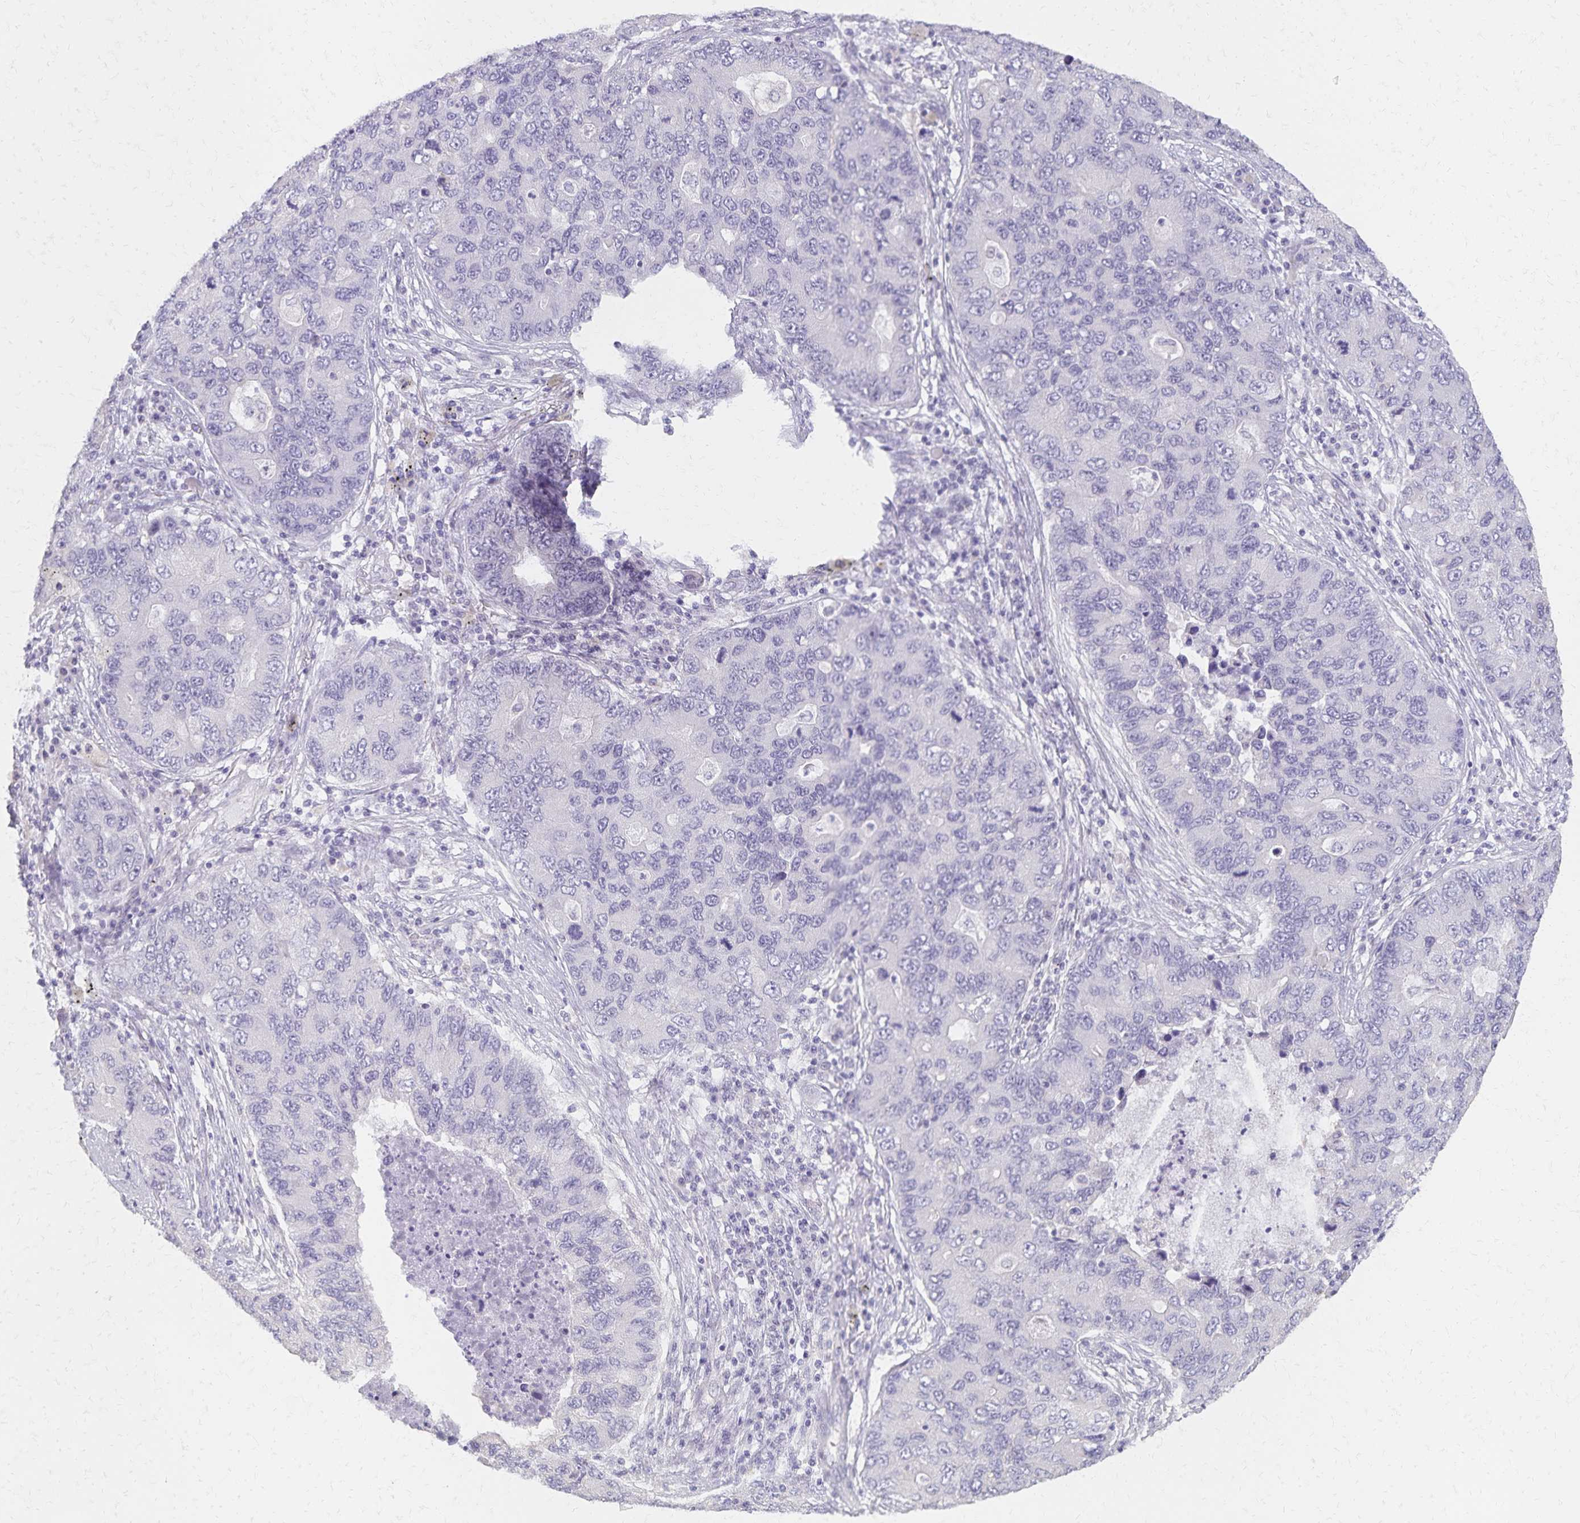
{"staining": {"intensity": "negative", "quantity": "none", "location": "none"}, "tissue": "lung cancer", "cell_type": "Tumor cells", "image_type": "cancer", "snomed": [{"axis": "morphology", "description": "Adenocarcinoma, NOS"}, {"axis": "morphology", "description": "Adenocarcinoma, metastatic, NOS"}, {"axis": "topography", "description": "Lymph node"}, {"axis": "topography", "description": "Lung"}], "caption": "An image of lung cancer stained for a protein displays no brown staining in tumor cells.", "gene": "KISS1", "patient": {"sex": "female", "age": 54}}